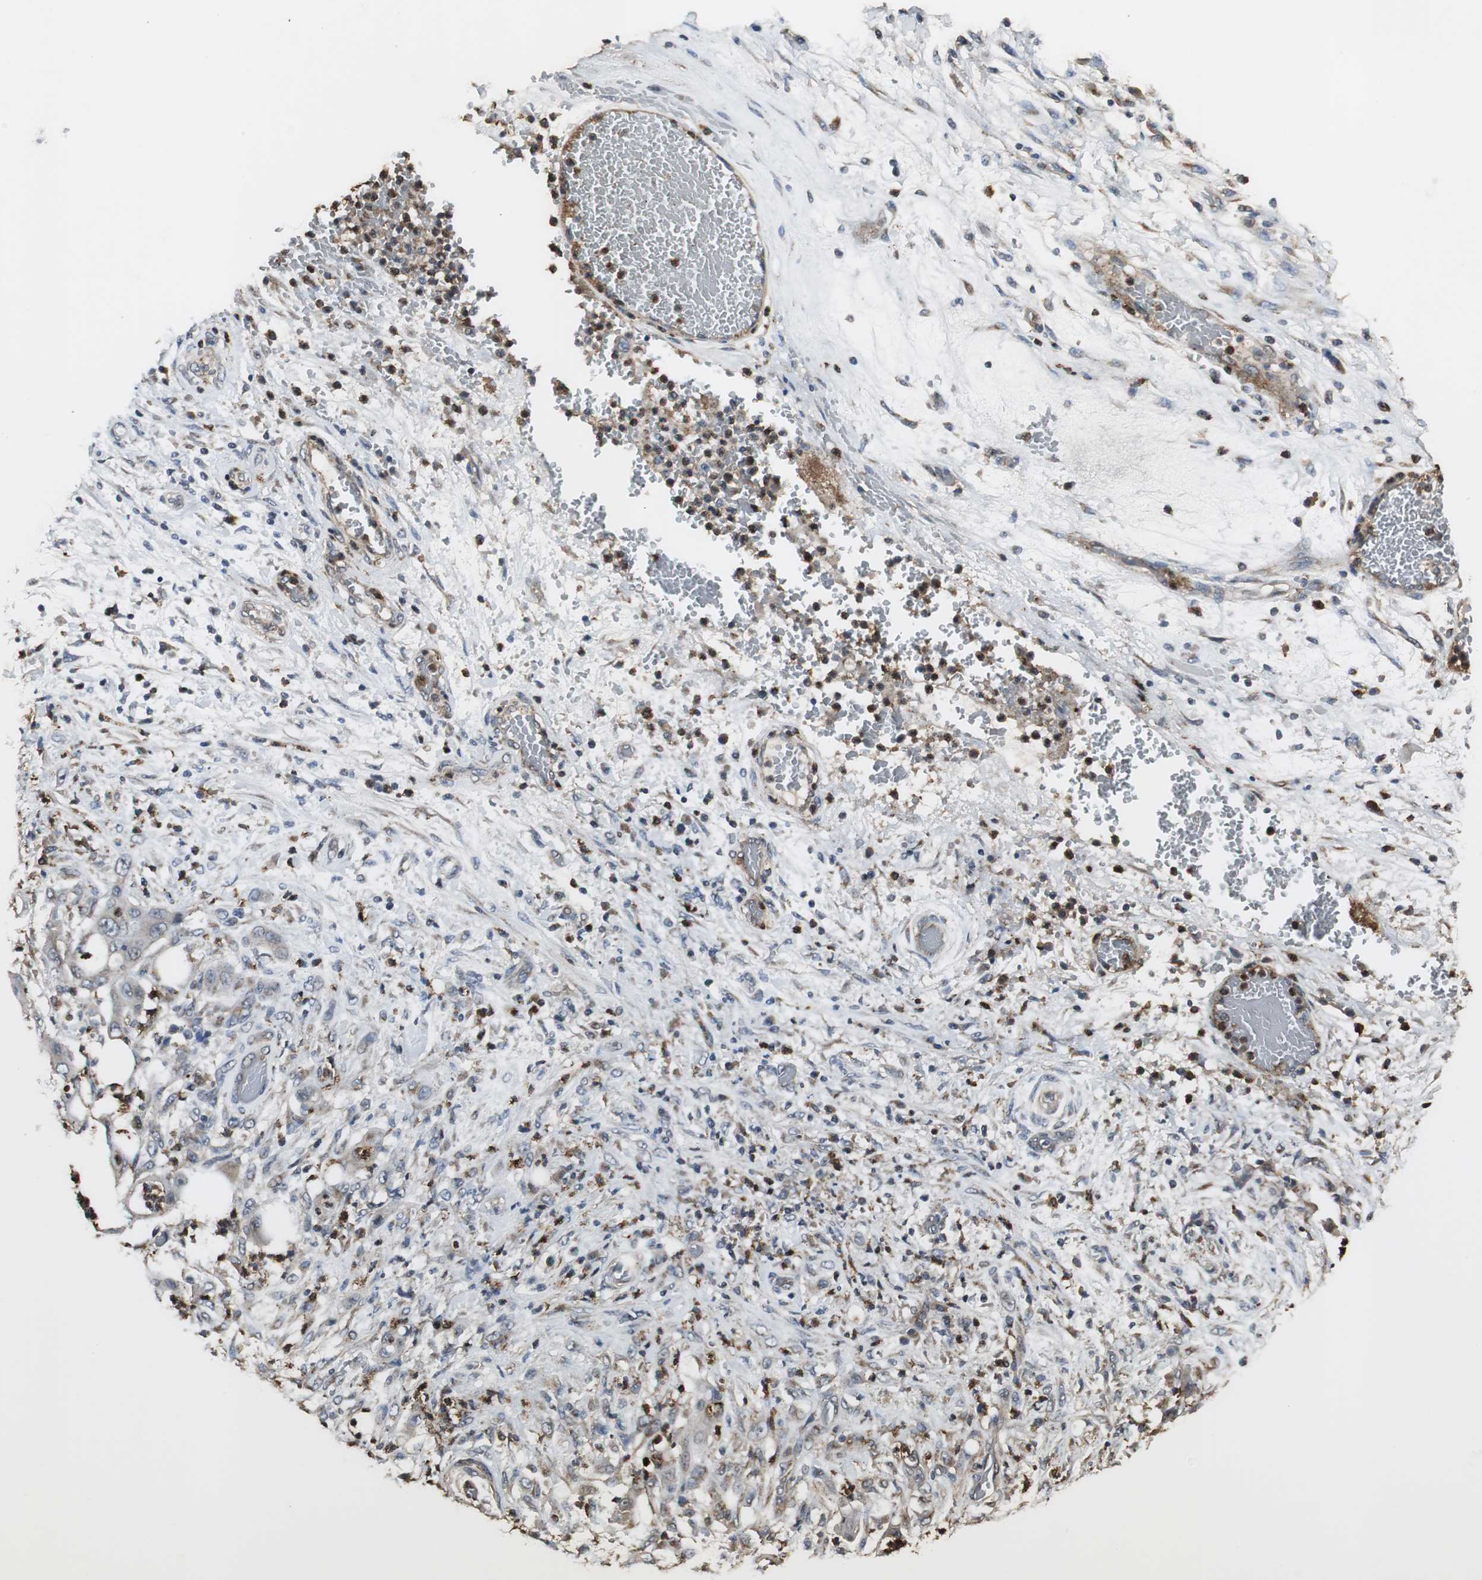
{"staining": {"intensity": "weak", "quantity": "25%-75%", "location": "cytoplasmic/membranous"}, "tissue": "stomach cancer", "cell_type": "Tumor cells", "image_type": "cancer", "snomed": [{"axis": "morphology", "description": "Adenocarcinoma, NOS"}, {"axis": "topography", "description": "Stomach"}], "caption": "Human adenocarcinoma (stomach) stained with a protein marker exhibits weak staining in tumor cells.", "gene": "JTB", "patient": {"sex": "female", "age": 73}}